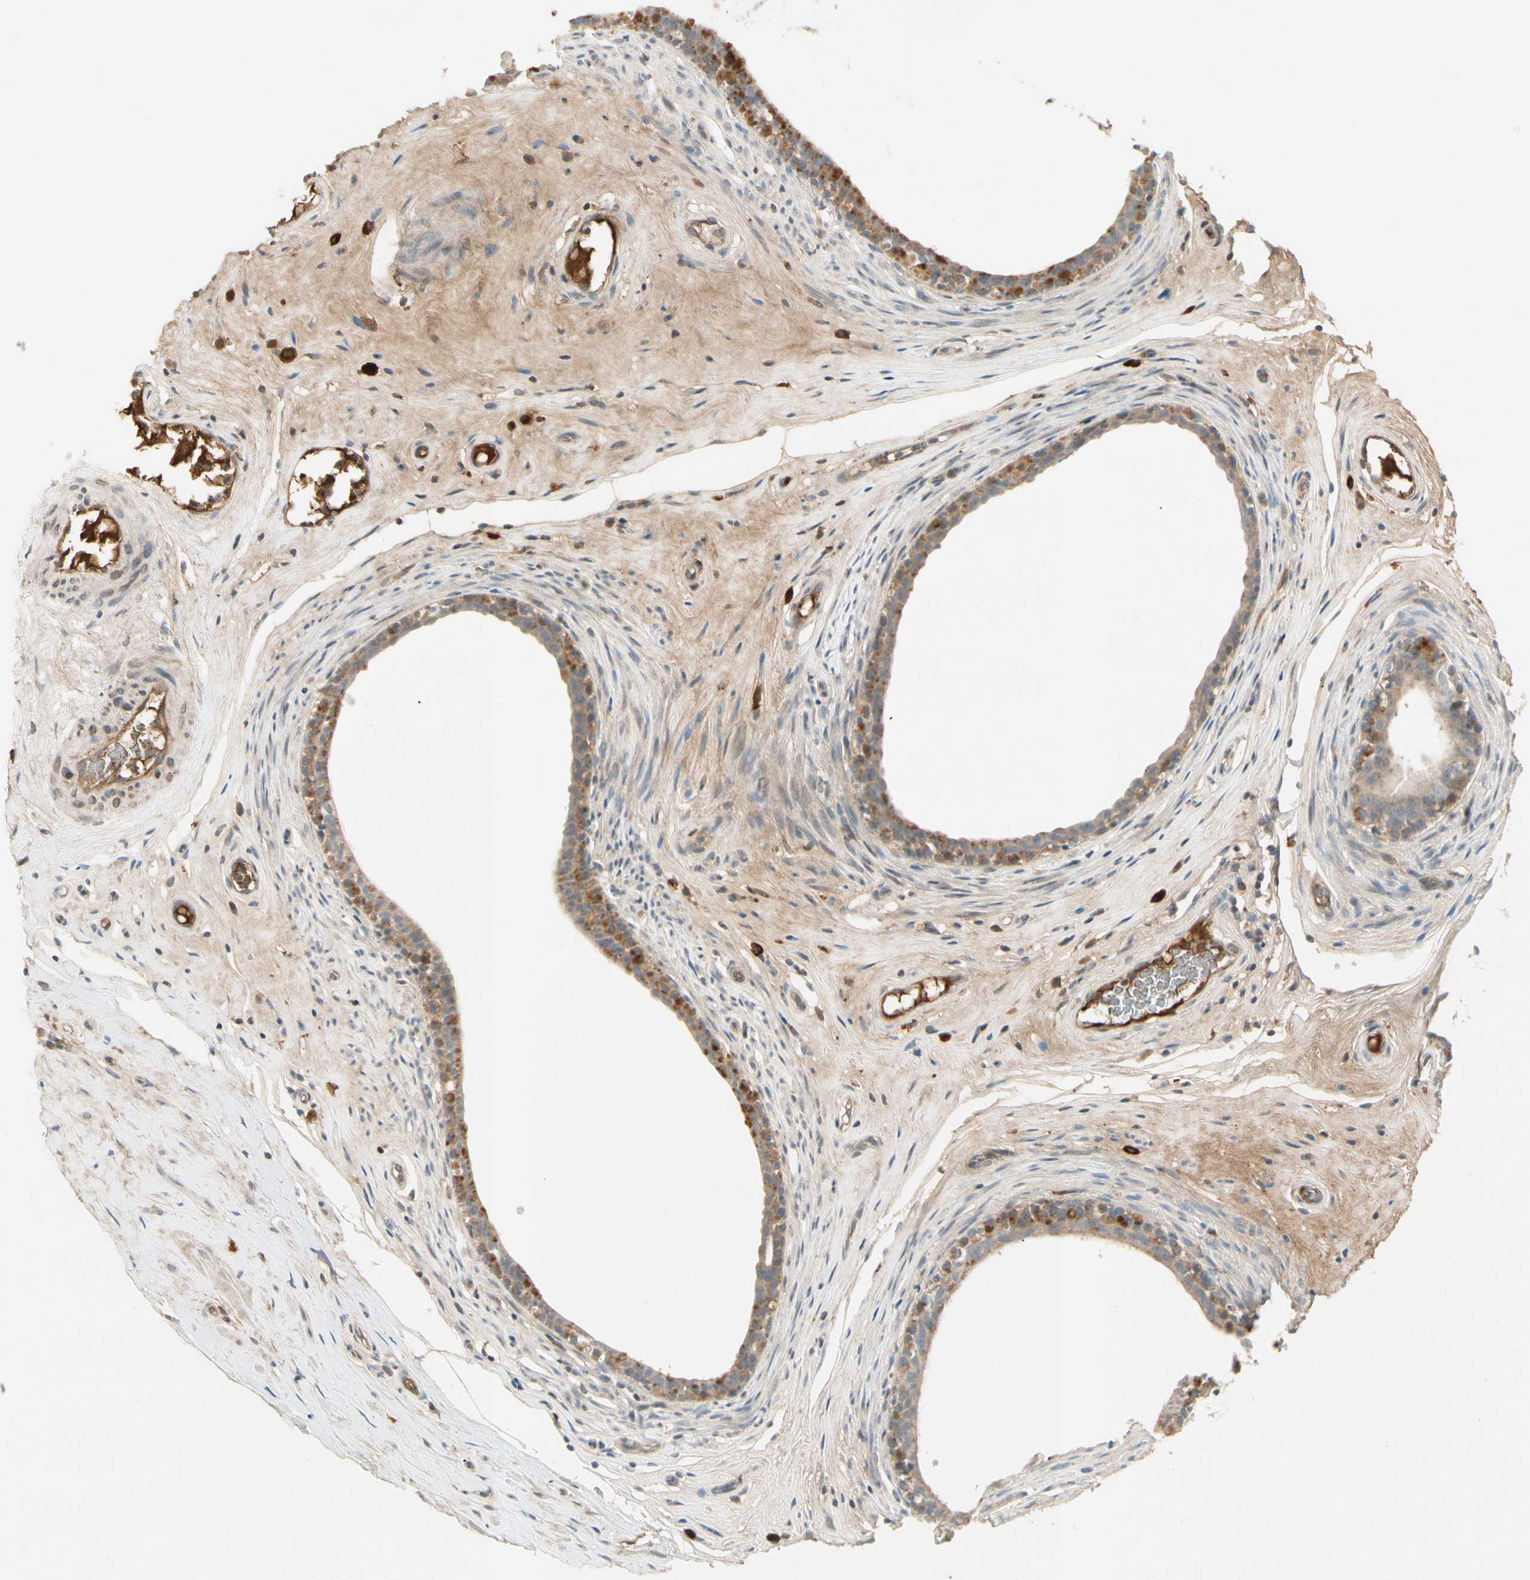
{"staining": {"intensity": "weak", "quantity": "25%-75%", "location": "cytoplasmic/membranous,nuclear"}, "tissue": "epididymis", "cell_type": "Glandular cells", "image_type": "normal", "snomed": [{"axis": "morphology", "description": "Normal tissue, NOS"}, {"axis": "morphology", "description": "Inflammation, NOS"}, {"axis": "topography", "description": "Epididymis"}], "caption": "An immunohistochemistry histopathology image of unremarkable tissue is shown. Protein staining in brown highlights weak cytoplasmic/membranous,nuclear positivity in epididymis within glandular cells. Using DAB (brown) and hematoxylin (blue) stains, captured at high magnification using brightfield microscopy.", "gene": "ICAM5", "patient": {"sex": "male", "age": 84}}